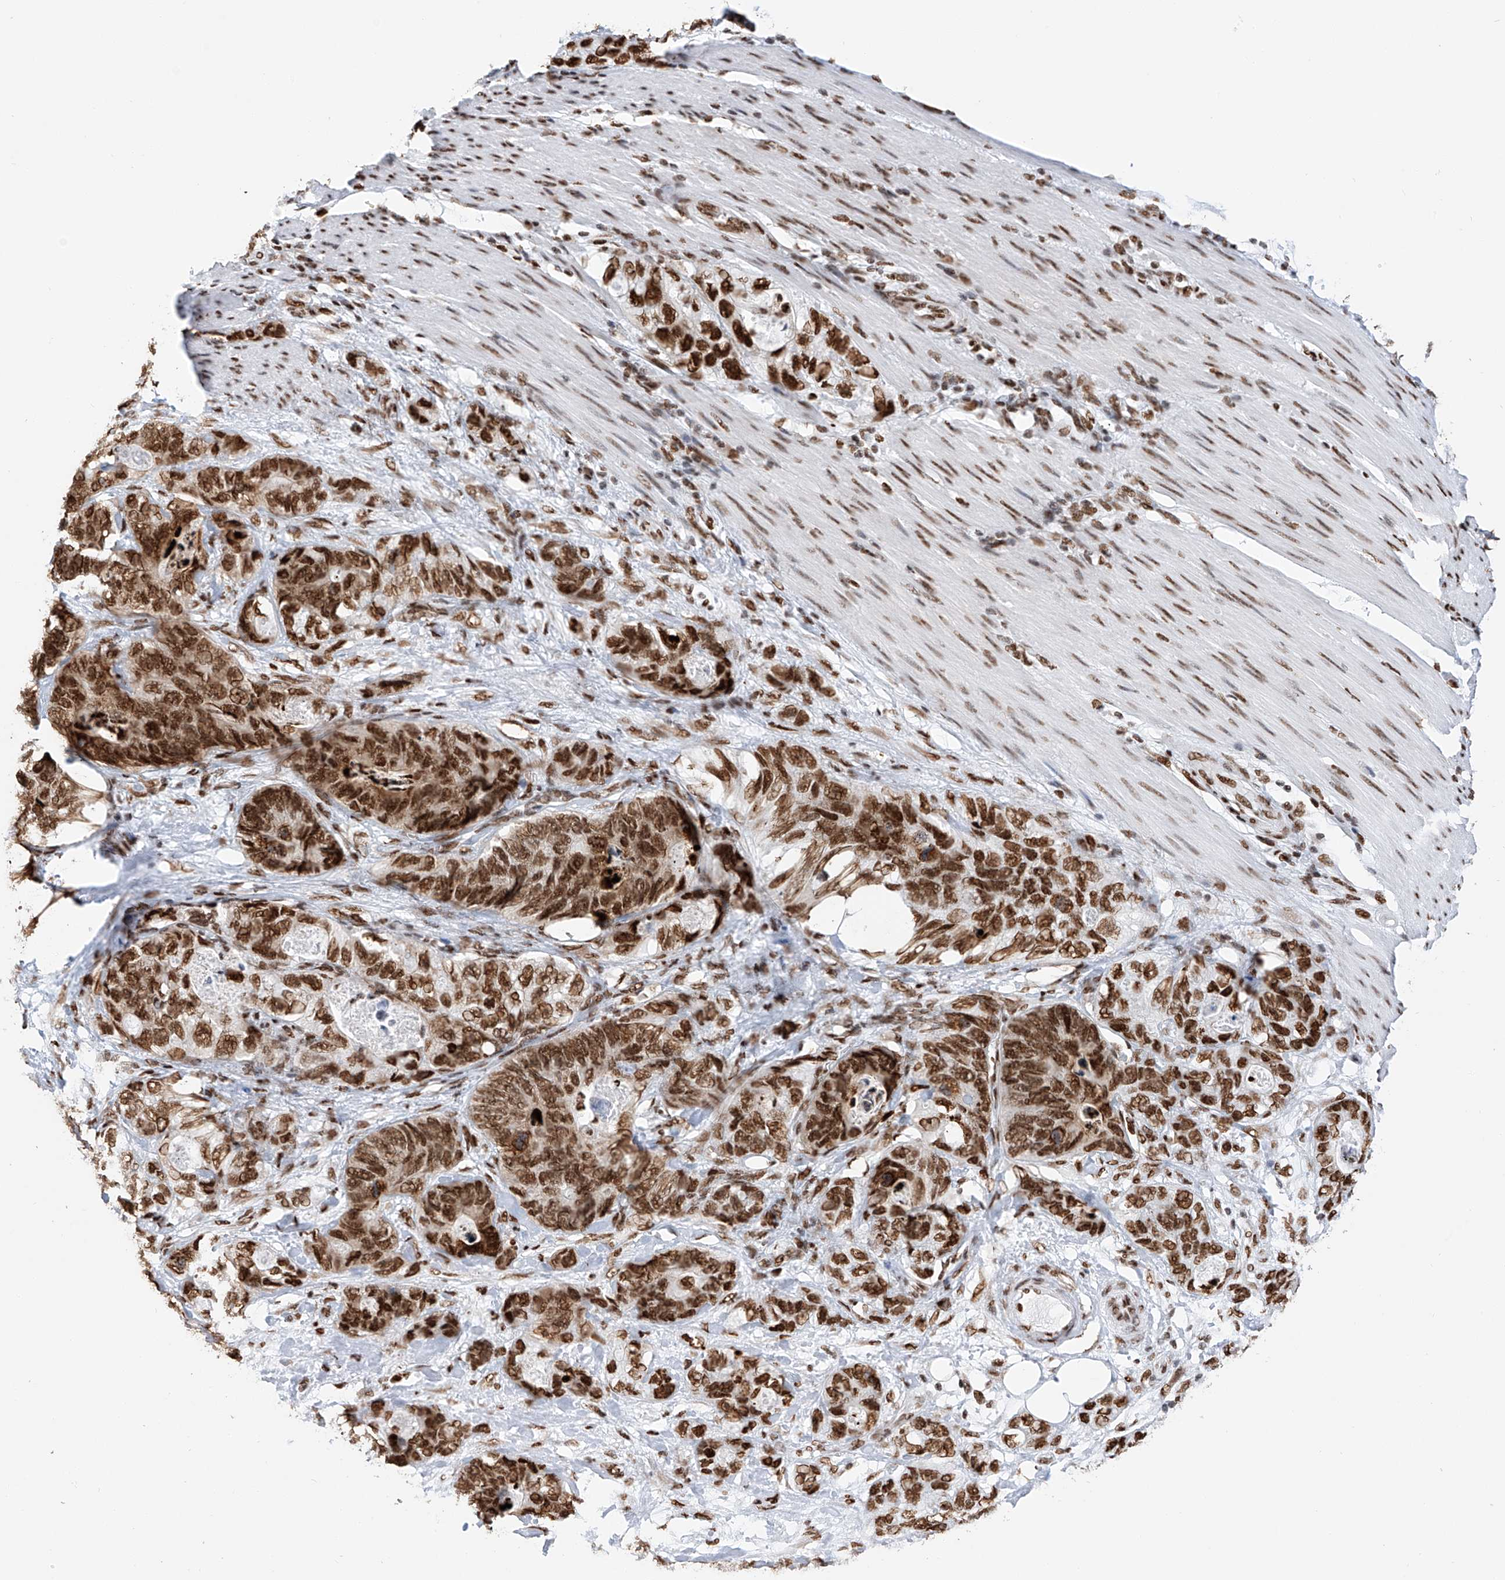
{"staining": {"intensity": "strong", "quantity": ">75%", "location": "nuclear"}, "tissue": "stomach cancer", "cell_type": "Tumor cells", "image_type": "cancer", "snomed": [{"axis": "morphology", "description": "Normal tissue, NOS"}, {"axis": "morphology", "description": "Adenocarcinoma, NOS"}, {"axis": "topography", "description": "Stomach"}], "caption": "A photomicrograph of stomach cancer stained for a protein shows strong nuclear brown staining in tumor cells.", "gene": "SRSF6", "patient": {"sex": "female", "age": 89}}